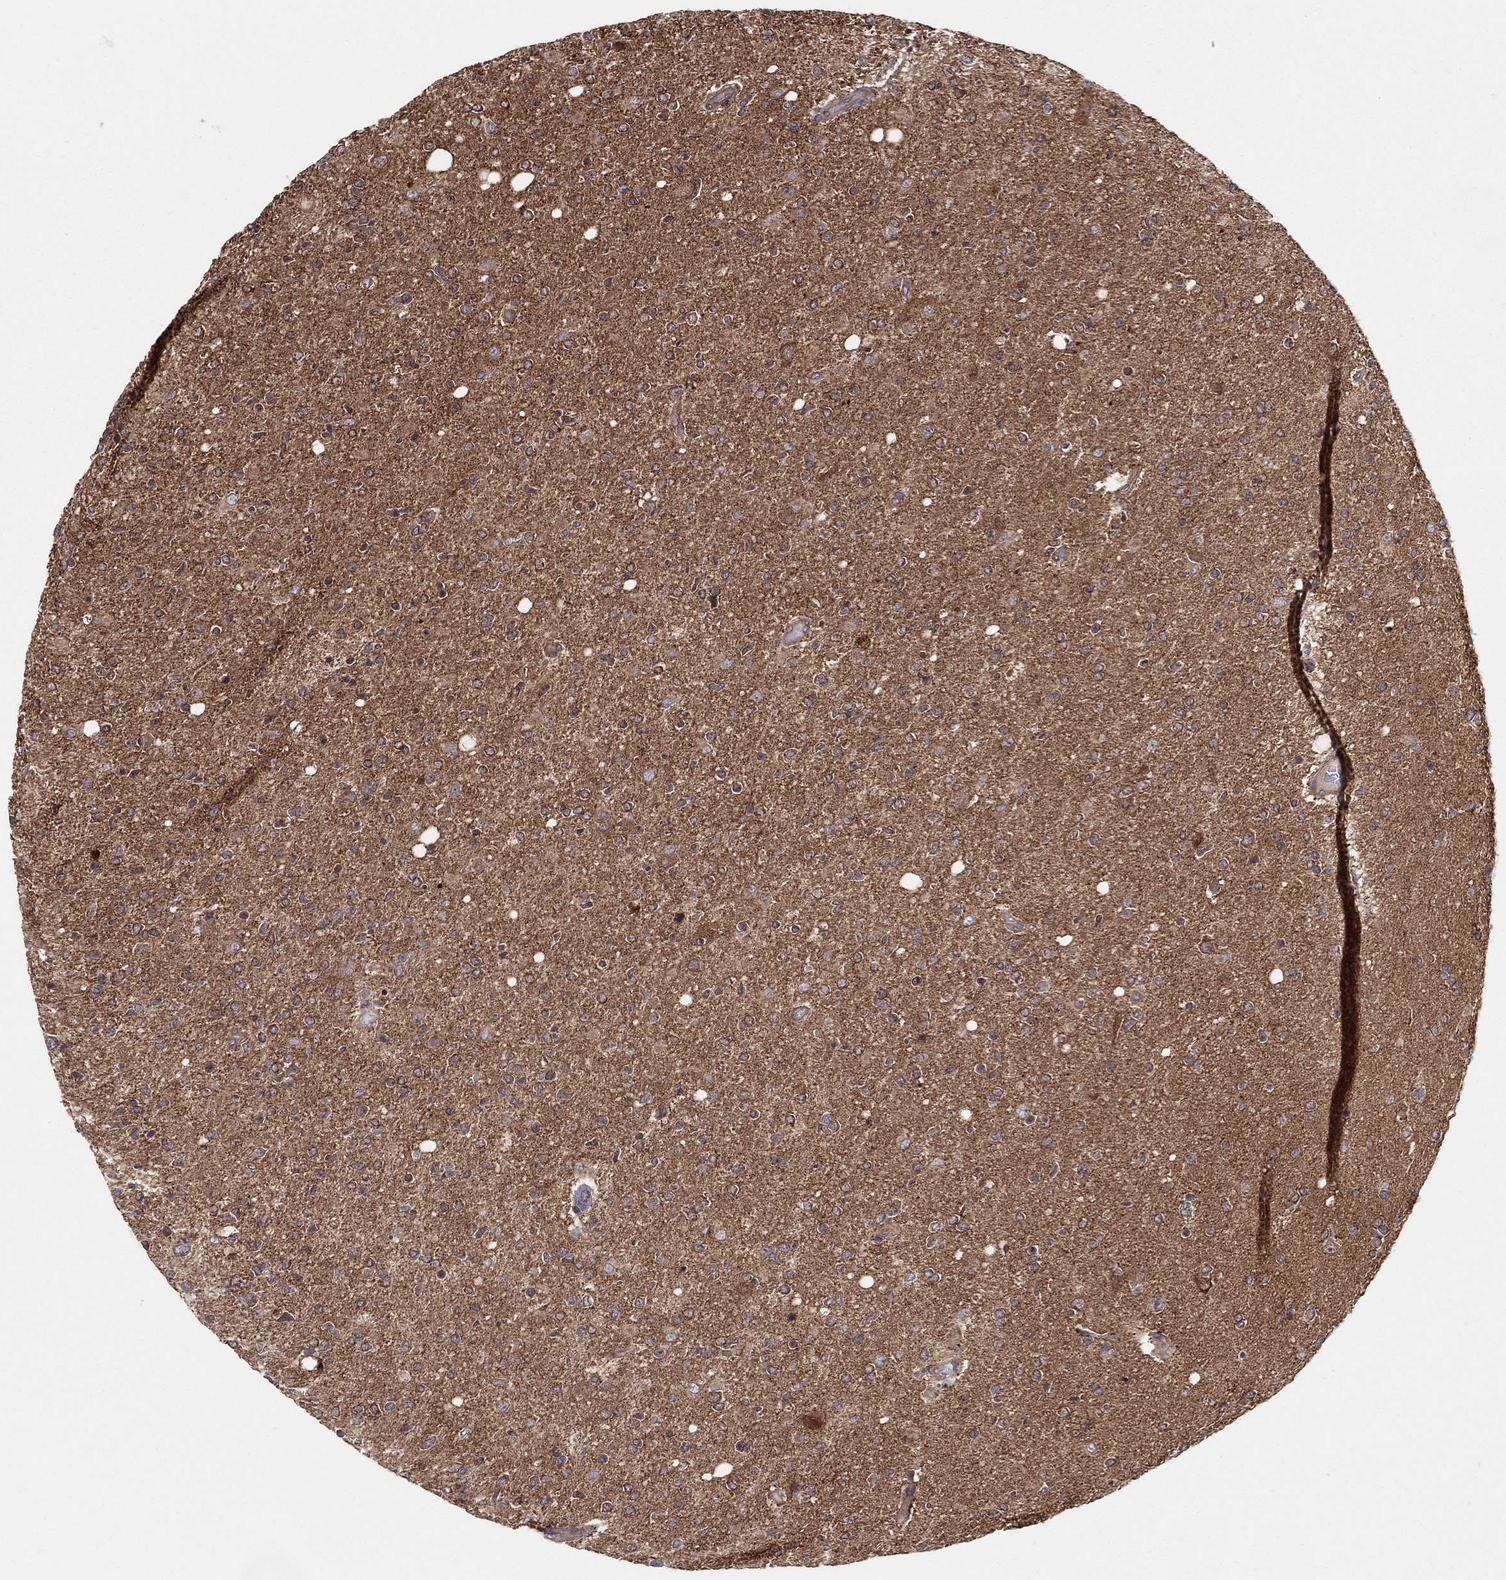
{"staining": {"intensity": "negative", "quantity": "none", "location": "none"}, "tissue": "glioma", "cell_type": "Tumor cells", "image_type": "cancer", "snomed": [{"axis": "morphology", "description": "Glioma, malignant, High grade"}, {"axis": "topography", "description": "Cerebral cortex"}], "caption": "The histopathology image demonstrates no staining of tumor cells in glioma. The staining is performed using DAB (3,3'-diaminobenzidine) brown chromogen with nuclei counter-stained in using hematoxylin.", "gene": "BMERB1", "patient": {"sex": "male", "age": 70}}